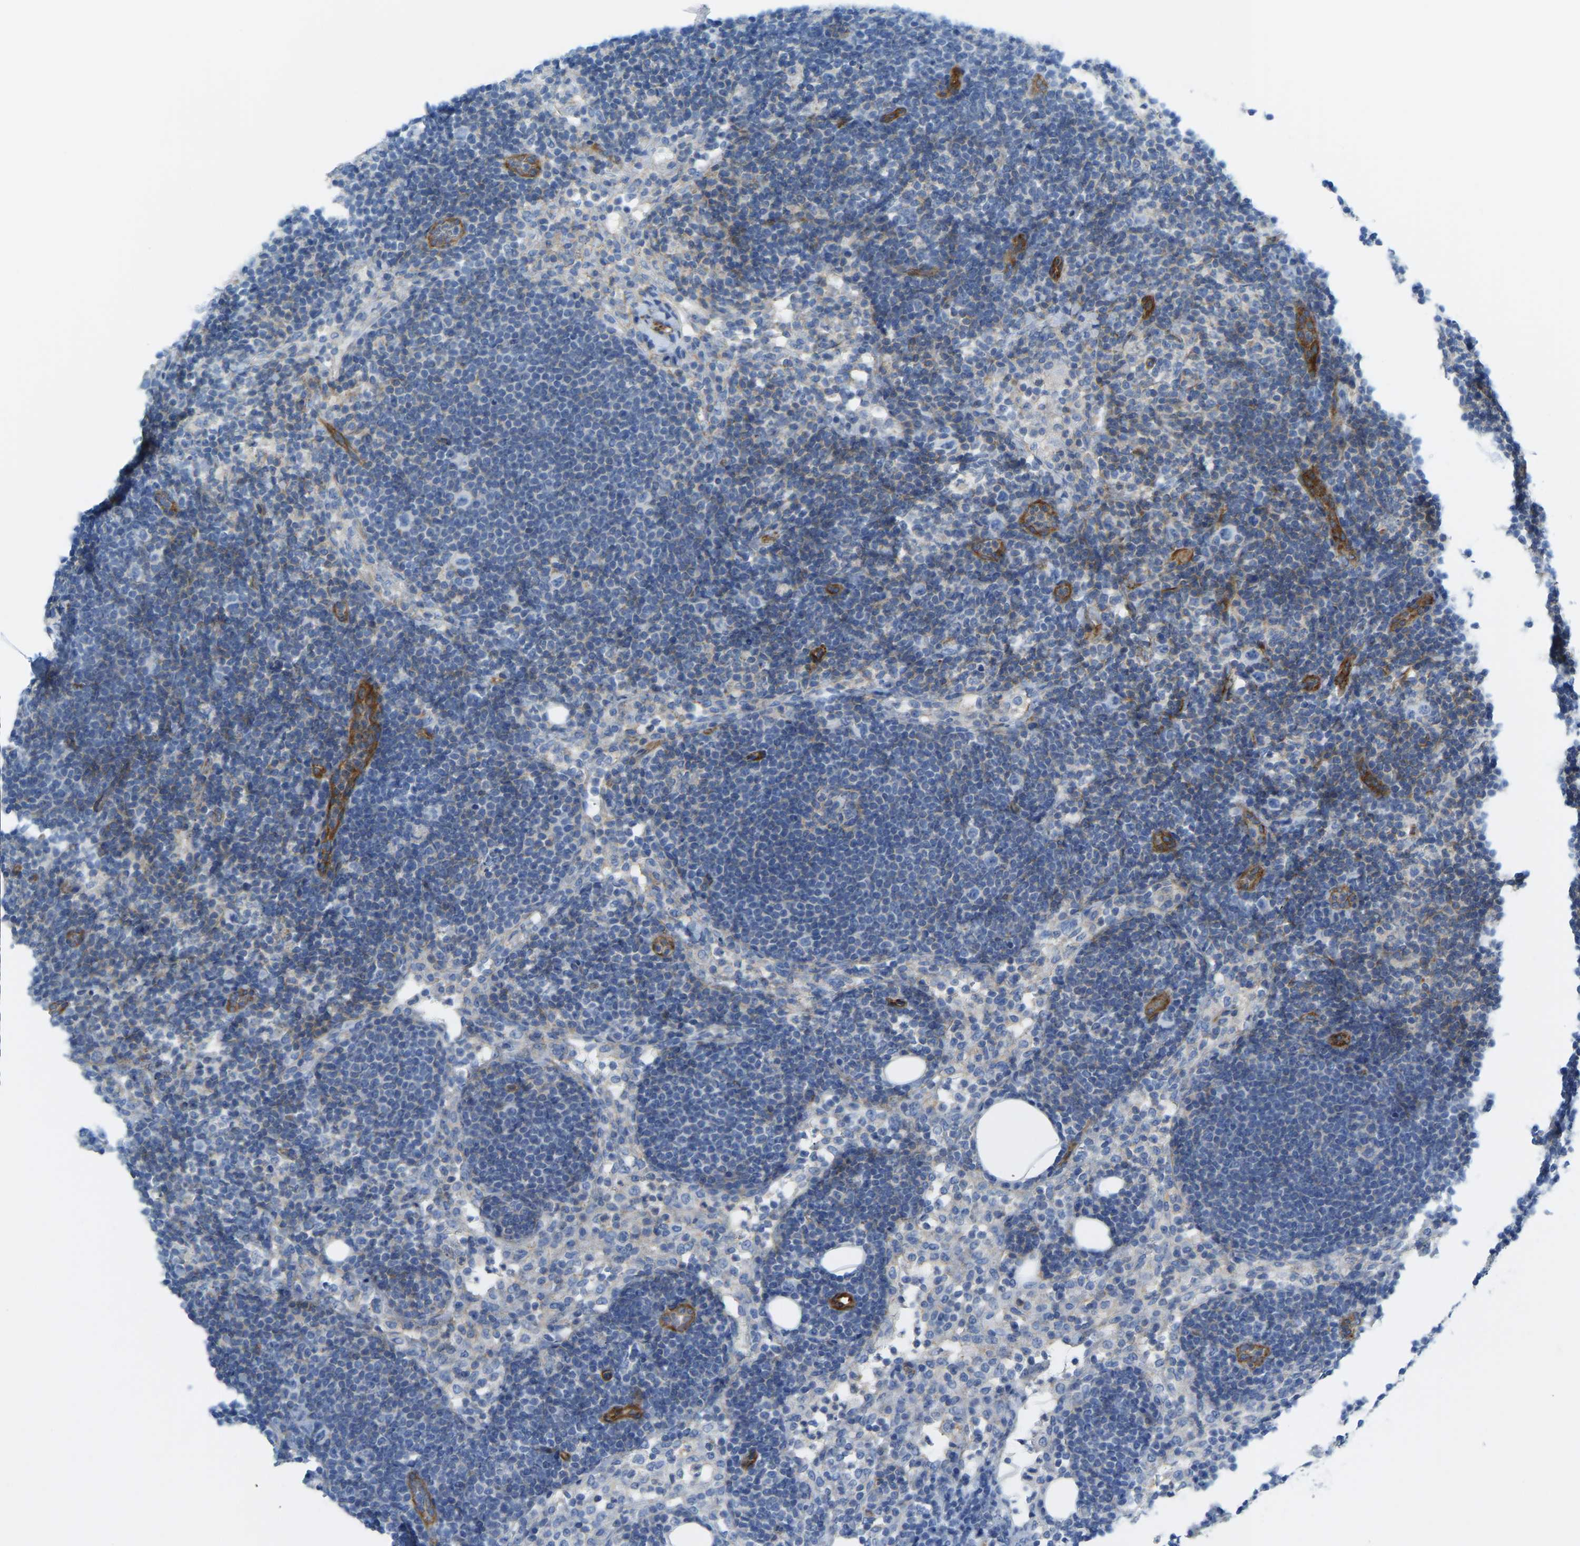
{"staining": {"intensity": "weak", "quantity": "<25%", "location": "cytoplasmic/membranous"}, "tissue": "lymph node", "cell_type": "Germinal center cells", "image_type": "normal", "snomed": [{"axis": "morphology", "description": "Normal tissue, NOS"}, {"axis": "morphology", "description": "Carcinoid, malignant, NOS"}, {"axis": "topography", "description": "Lymph node"}], "caption": "There is no significant expression in germinal center cells of lymph node. (DAB (3,3'-diaminobenzidine) immunohistochemistry, high magnification).", "gene": "MYL3", "patient": {"sex": "male", "age": 47}}